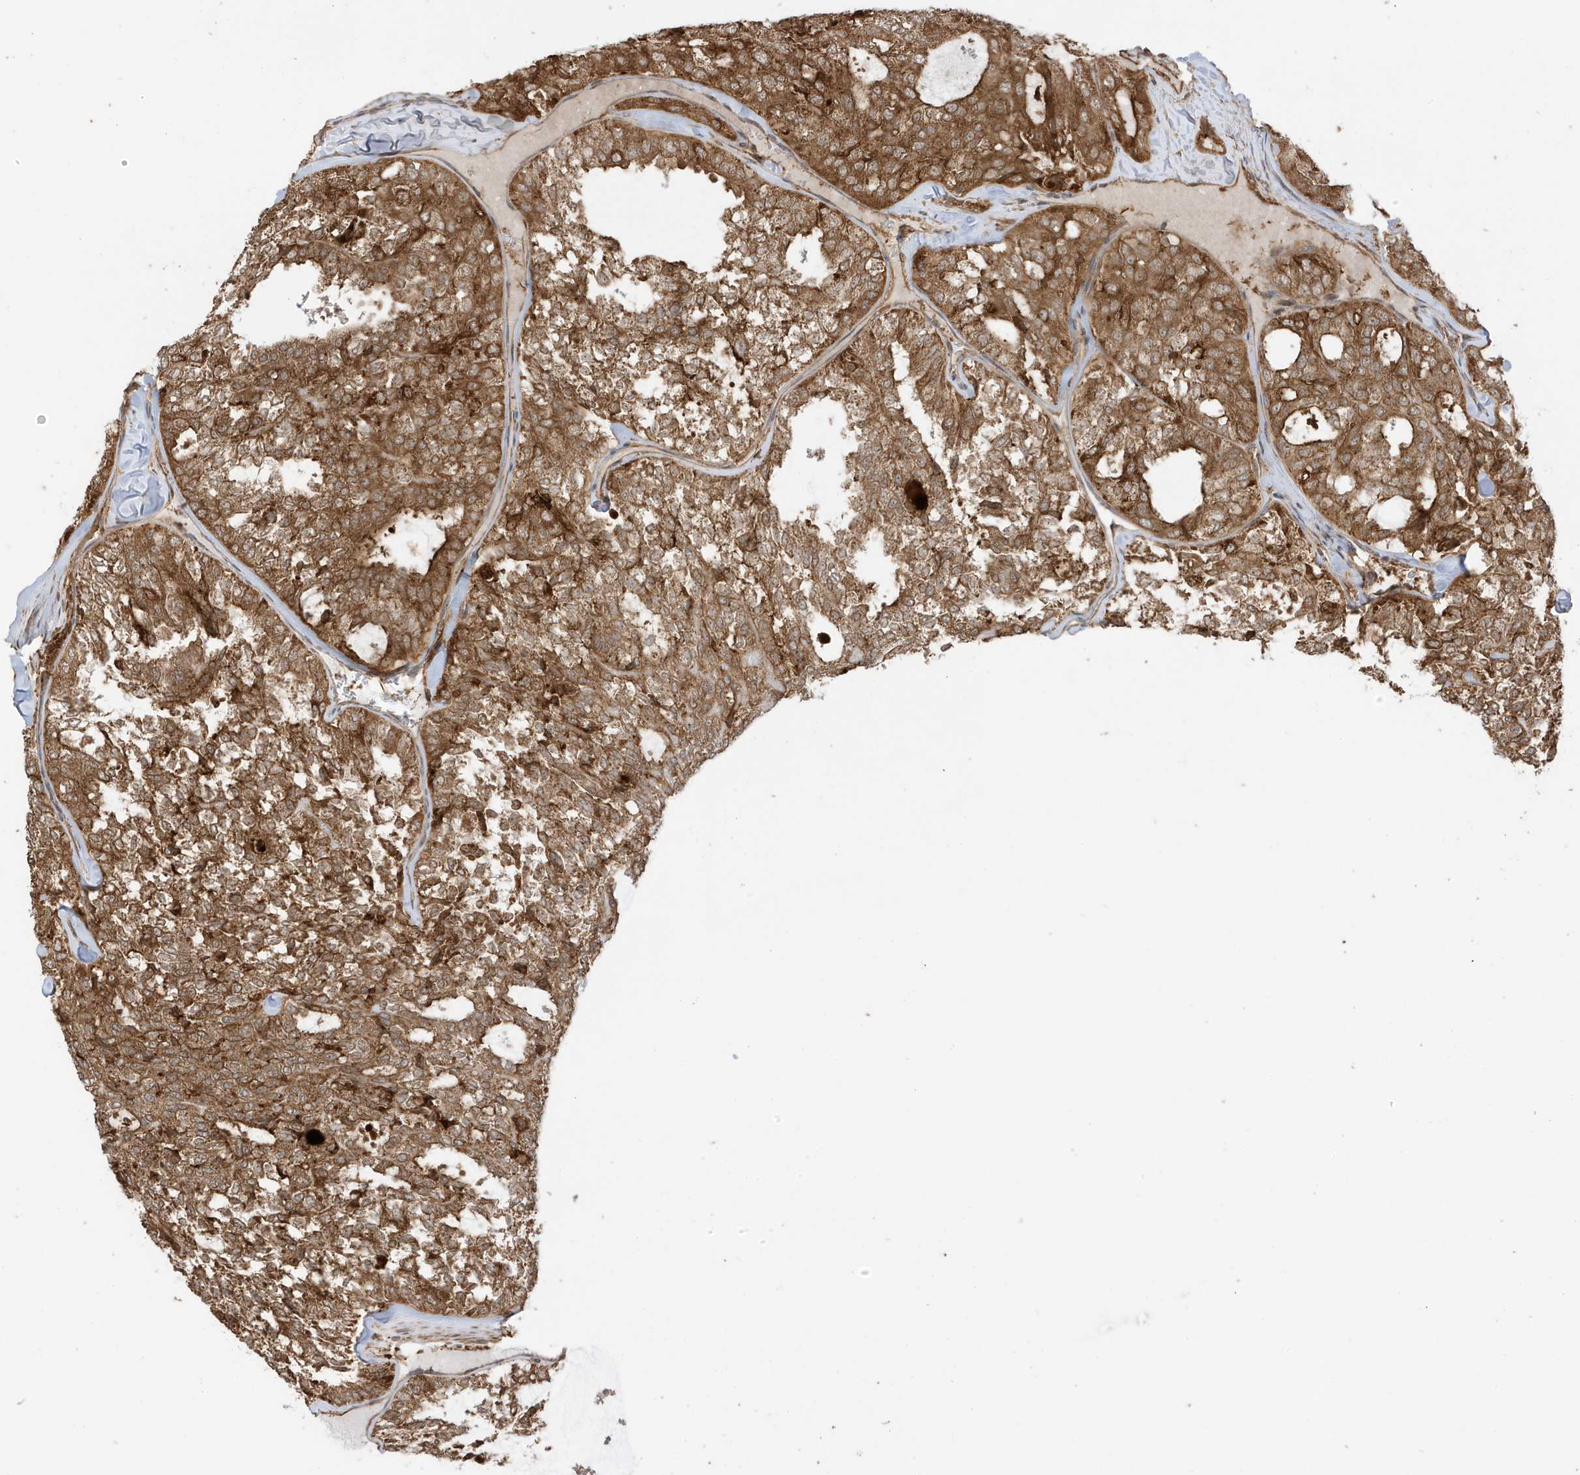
{"staining": {"intensity": "moderate", "quantity": ">75%", "location": "cytoplasmic/membranous"}, "tissue": "thyroid cancer", "cell_type": "Tumor cells", "image_type": "cancer", "snomed": [{"axis": "morphology", "description": "Follicular adenoma carcinoma, NOS"}, {"axis": "topography", "description": "Thyroid gland"}], "caption": "IHC of thyroid cancer (follicular adenoma carcinoma) exhibits medium levels of moderate cytoplasmic/membranous expression in about >75% of tumor cells. (DAB (3,3'-diaminobenzidine) IHC, brown staining for protein, blue staining for nuclei).", "gene": "CDC42EP3", "patient": {"sex": "male", "age": 75}}